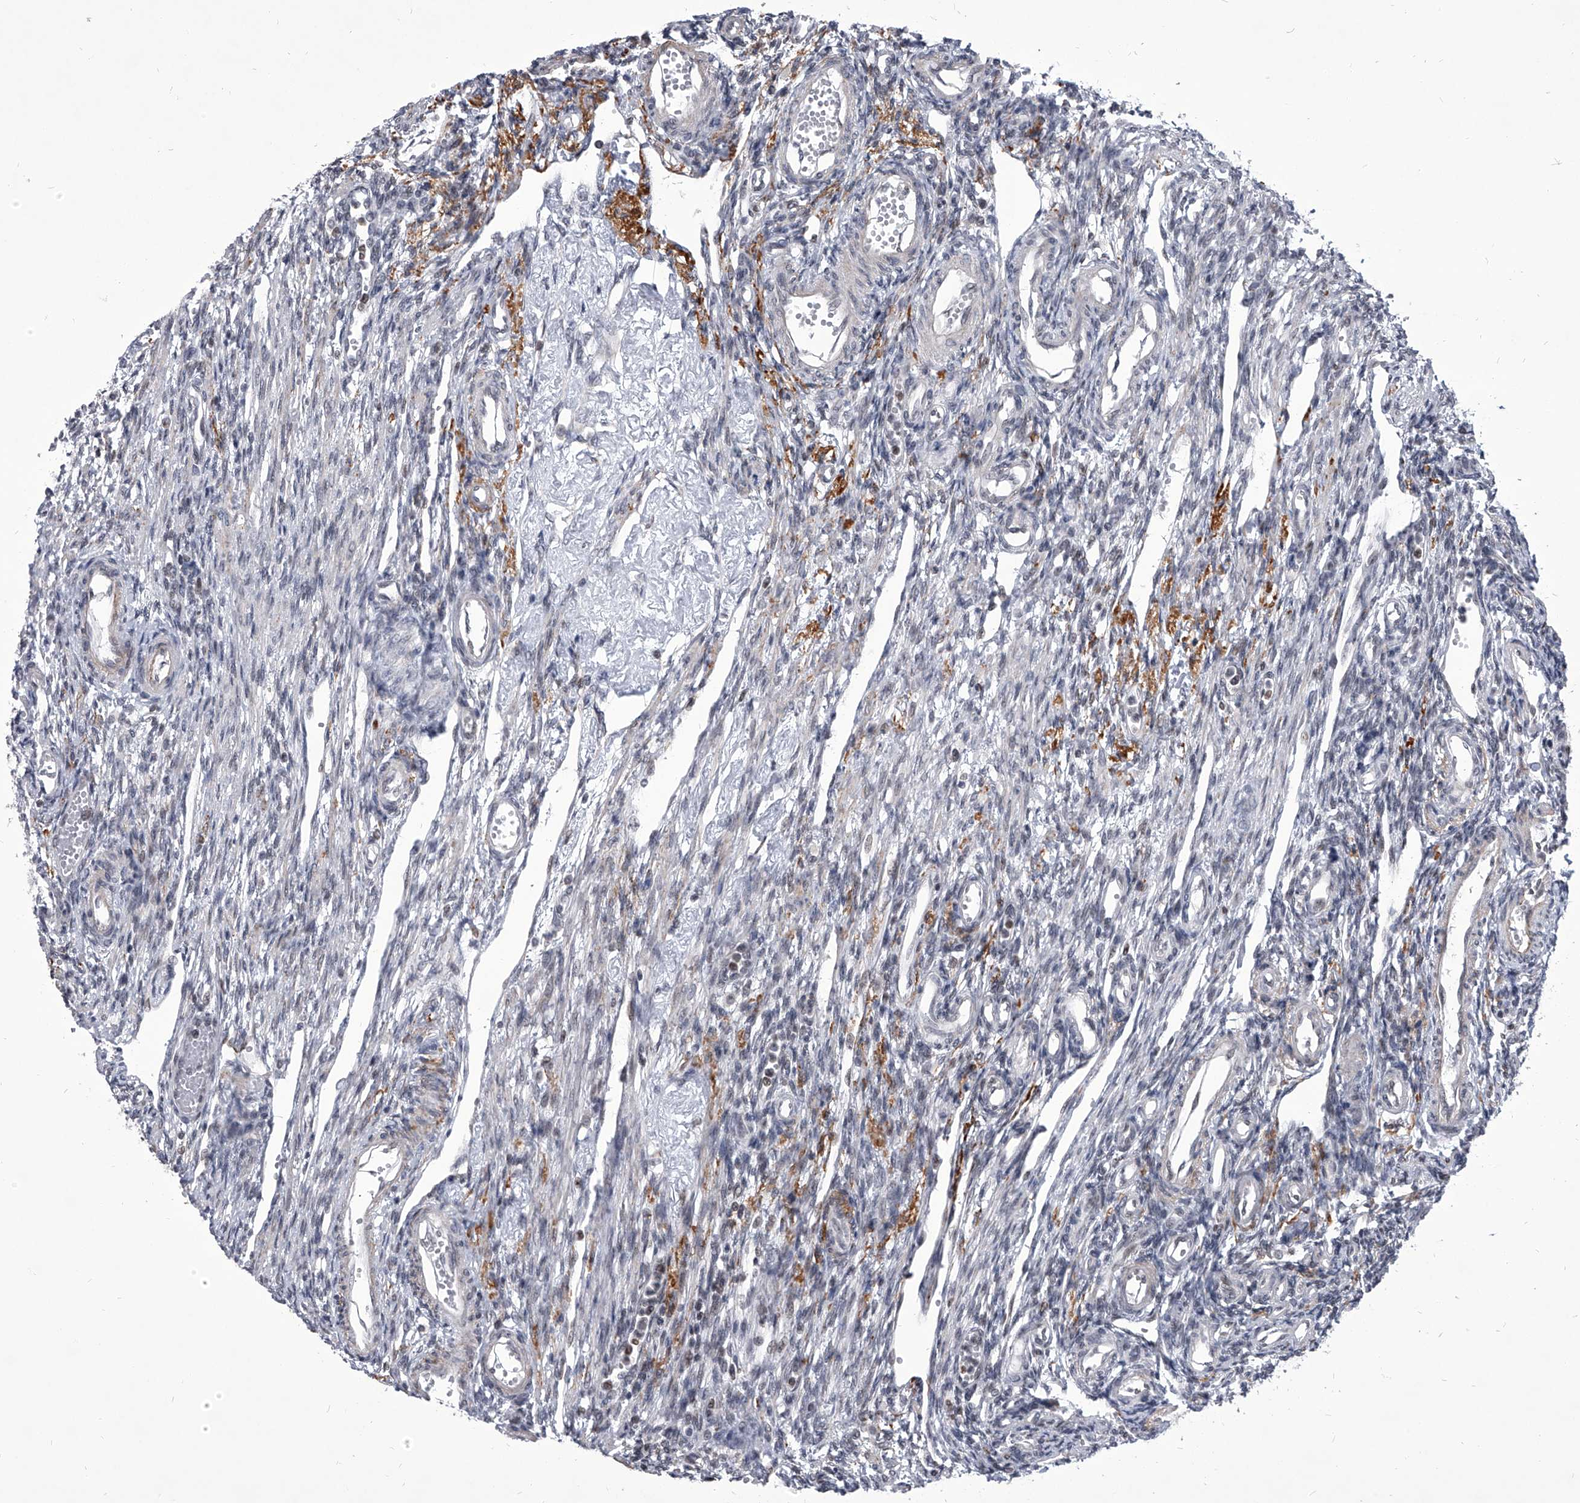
{"staining": {"intensity": "negative", "quantity": "none", "location": "none"}, "tissue": "ovary", "cell_type": "Ovarian stroma cells", "image_type": "normal", "snomed": [{"axis": "morphology", "description": "Normal tissue, NOS"}, {"axis": "morphology", "description": "Cyst, NOS"}, {"axis": "topography", "description": "Ovary"}], "caption": "Ovarian stroma cells show no significant expression in benign ovary. (IHC, brightfield microscopy, high magnification).", "gene": "PPIL4", "patient": {"sex": "female", "age": 33}}